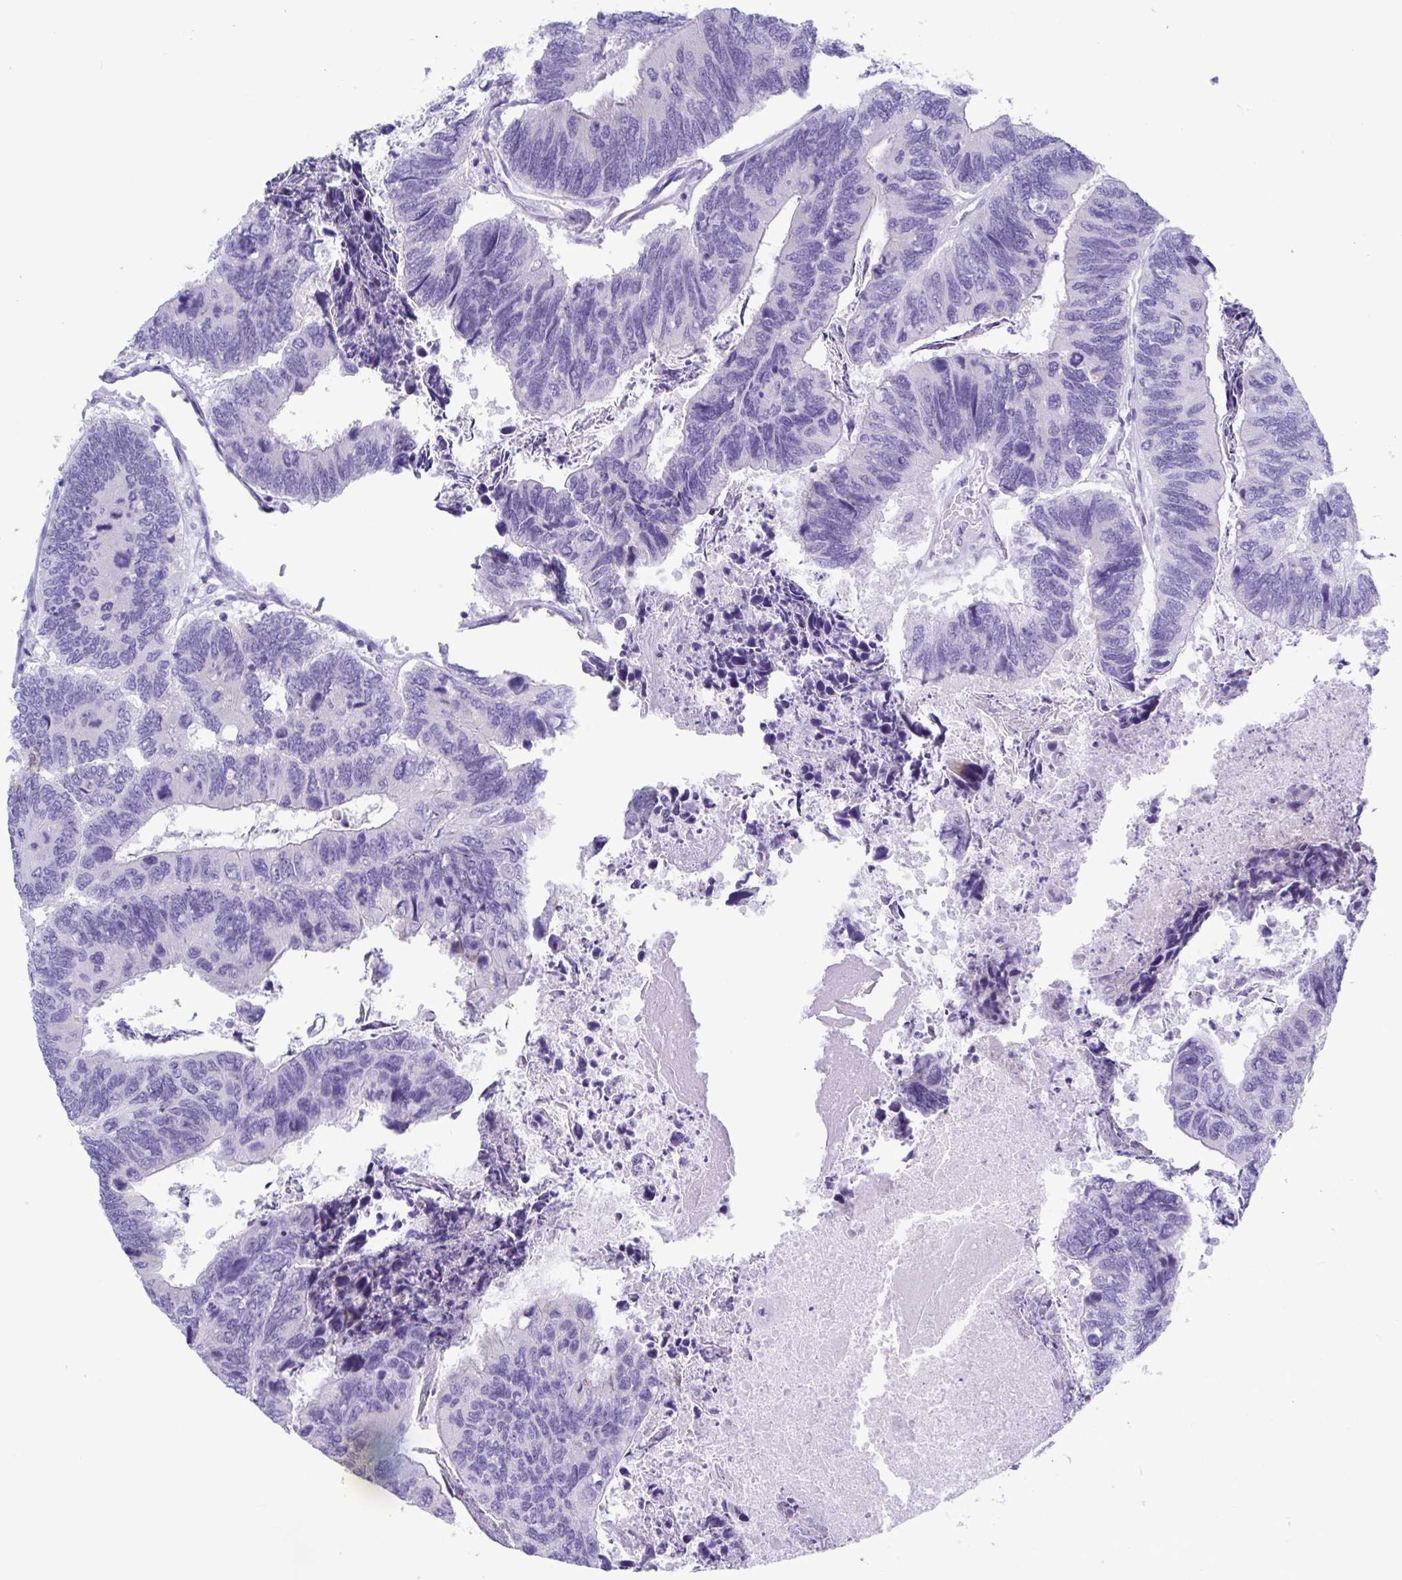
{"staining": {"intensity": "negative", "quantity": "none", "location": "none"}, "tissue": "colorectal cancer", "cell_type": "Tumor cells", "image_type": "cancer", "snomed": [{"axis": "morphology", "description": "Adenocarcinoma, NOS"}, {"axis": "topography", "description": "Colon"}], "caption": "A high-resolution histopathology image shows IHC staining of colorectal cancer, which demonstrates no significant expression in tumor cells. (IHC, brightfield microscopy, high magnification).", "gene": "TTC30B", "patient": {"sex": "female", "age": 67}}